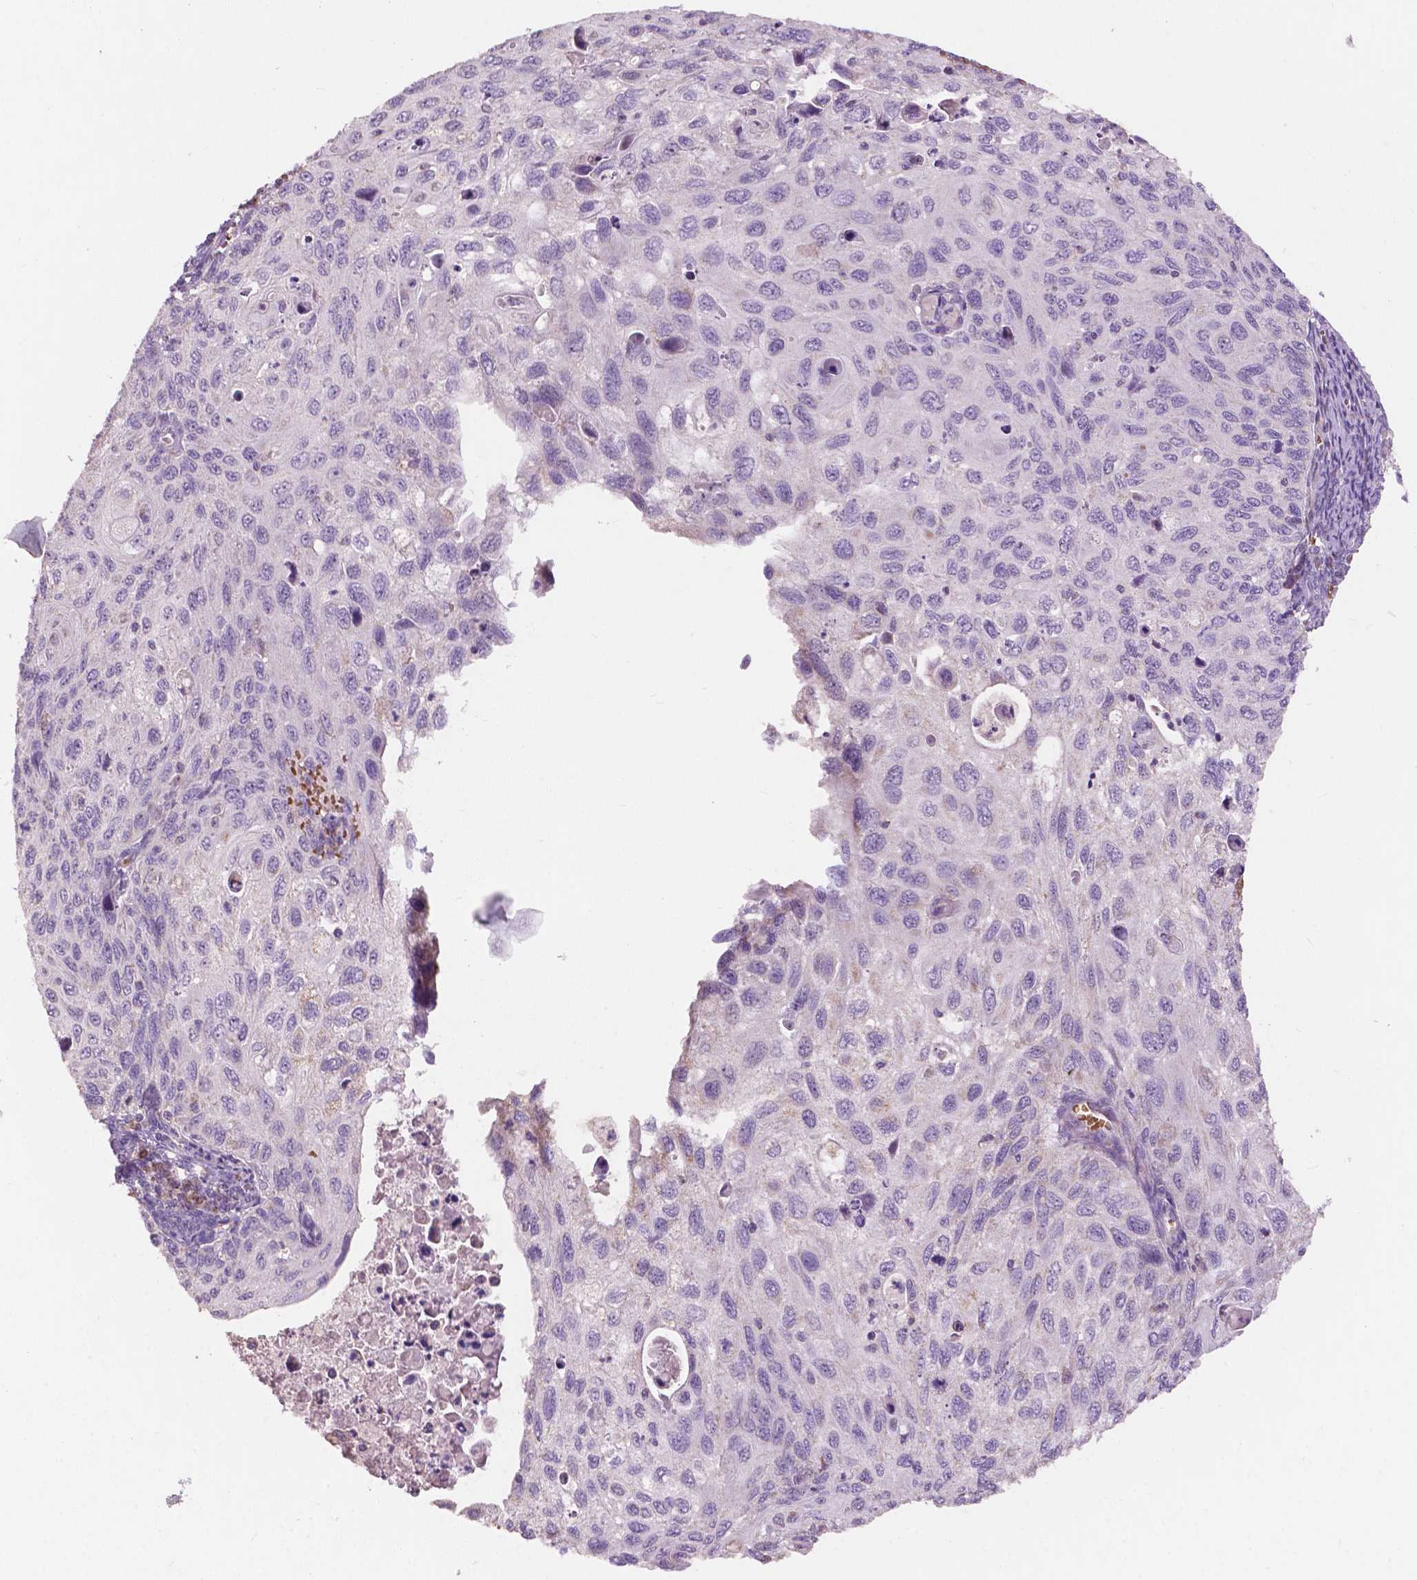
{"staining": {"intensity": "negative", "quantity": "none", "location": "none"}, "tissue": "cervical cancer", "cell_type": "Tumor cells", "image_type": "cancer", "snomed": [{"axis": "morphology", "description": "Squamous cell carcinoma, NOS"}, {"axis": "topography", "description": "Cervix"}], "caption": "Immunohistochemistry (IHC) of squamous cell carcinoma (cervical) demonstrates no staining in tumor cells.", "gene": "NDUFS1", "patient": {"sex": "female", "age": 70}}